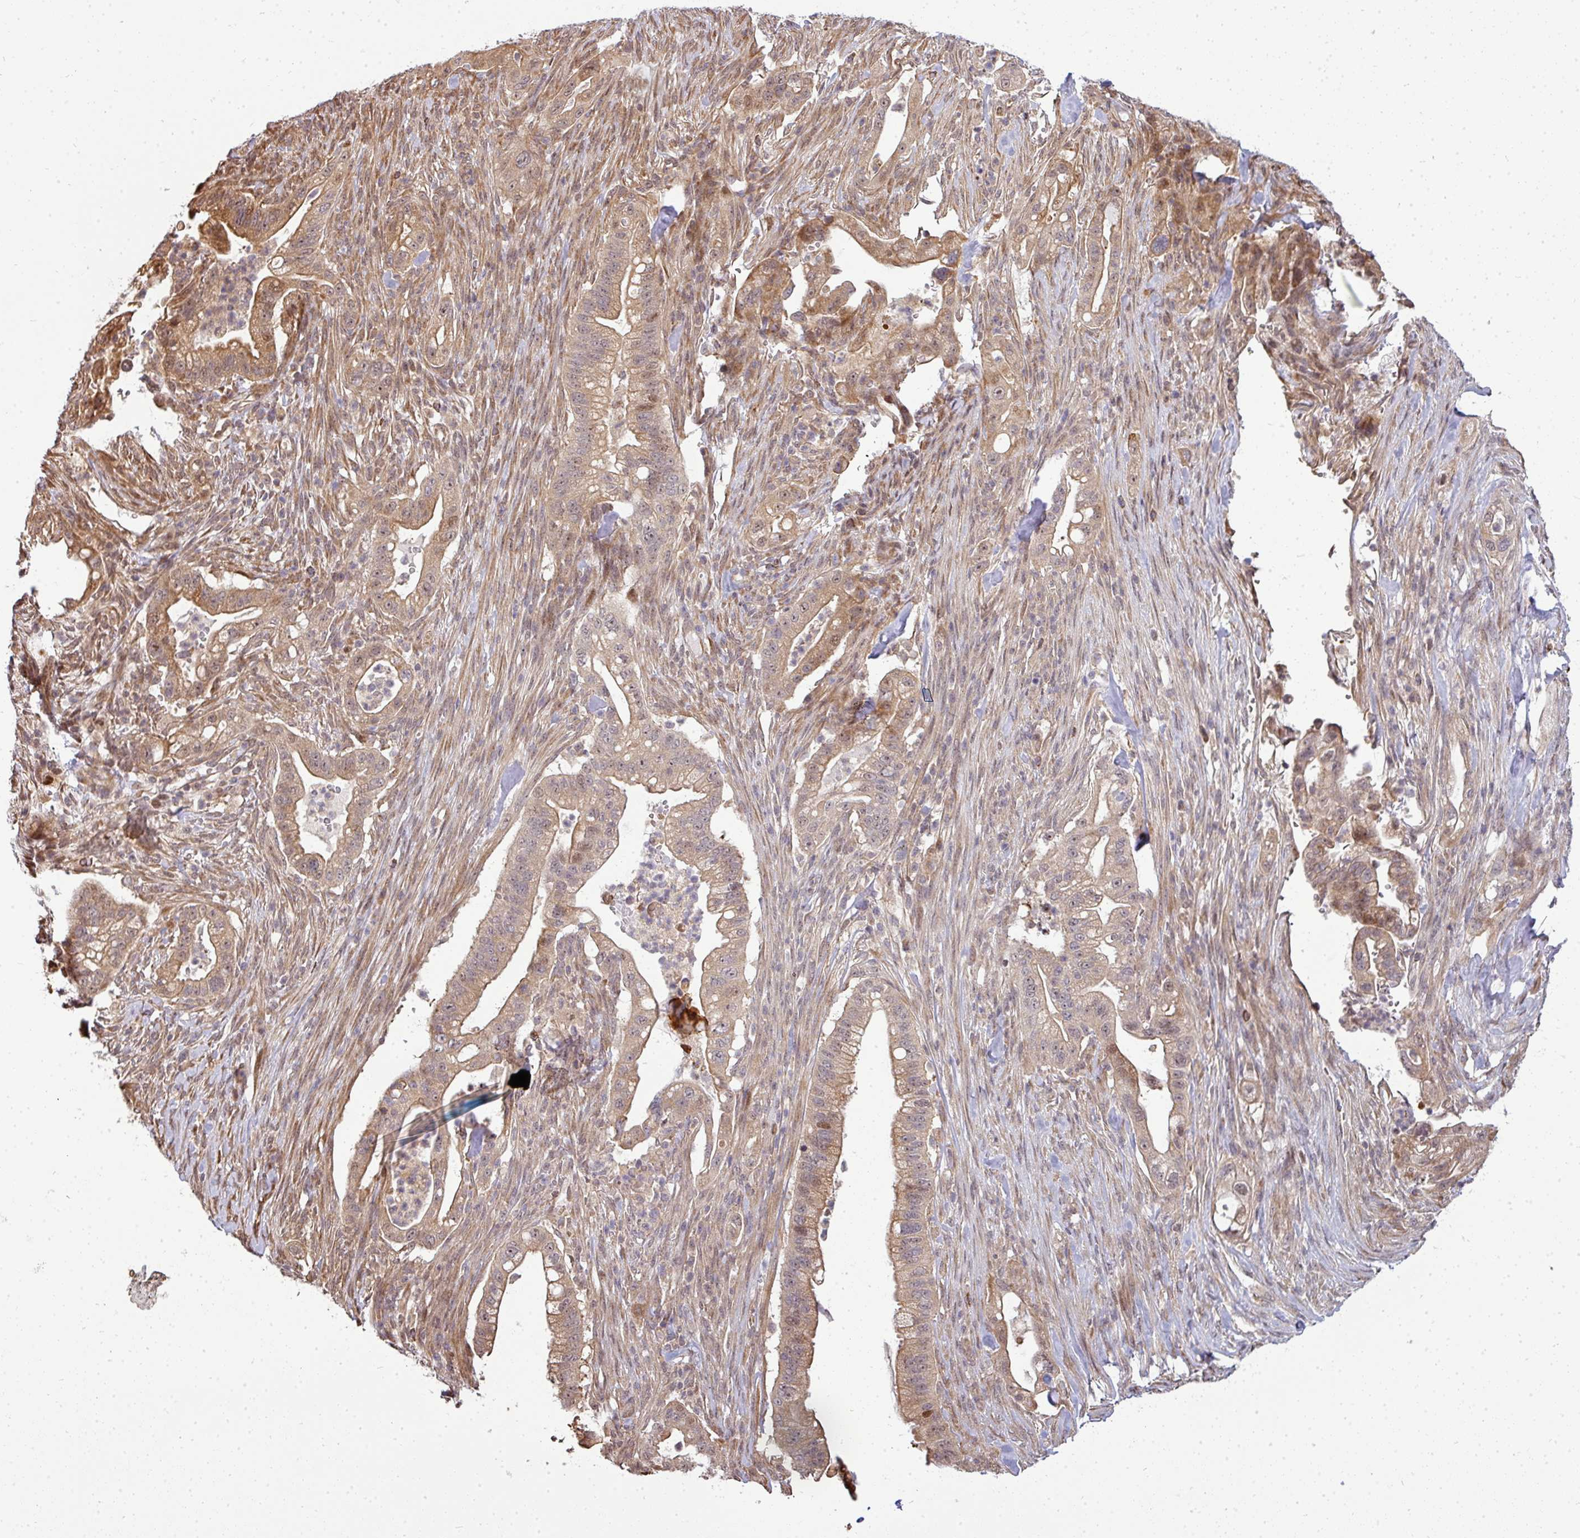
{"staining": {"intensity": "moderate", "quantity": ">75%", "location": "cytoplasmic/membranous,nuclear"}, "tissue": "pancreatic cancer", "cell_type": "Tumor cells", "image_type": "cancer", "snomed": [{"axis": "morphology", "description": "Adenocarcinoma, NOS"}, {"axis": "topography", "description": "Pancreas"}], "caption": "The immunohistochemical stain highlights moderate cytoplasmic/membranous and nuclear staining in tumor cells of pancreatic adenocarcinoma tissue. (Brightfield microscopy of DAB IHC at high magnification).", "gene": "PATZ1", "patient": {"sex": "male", "age": 44}}